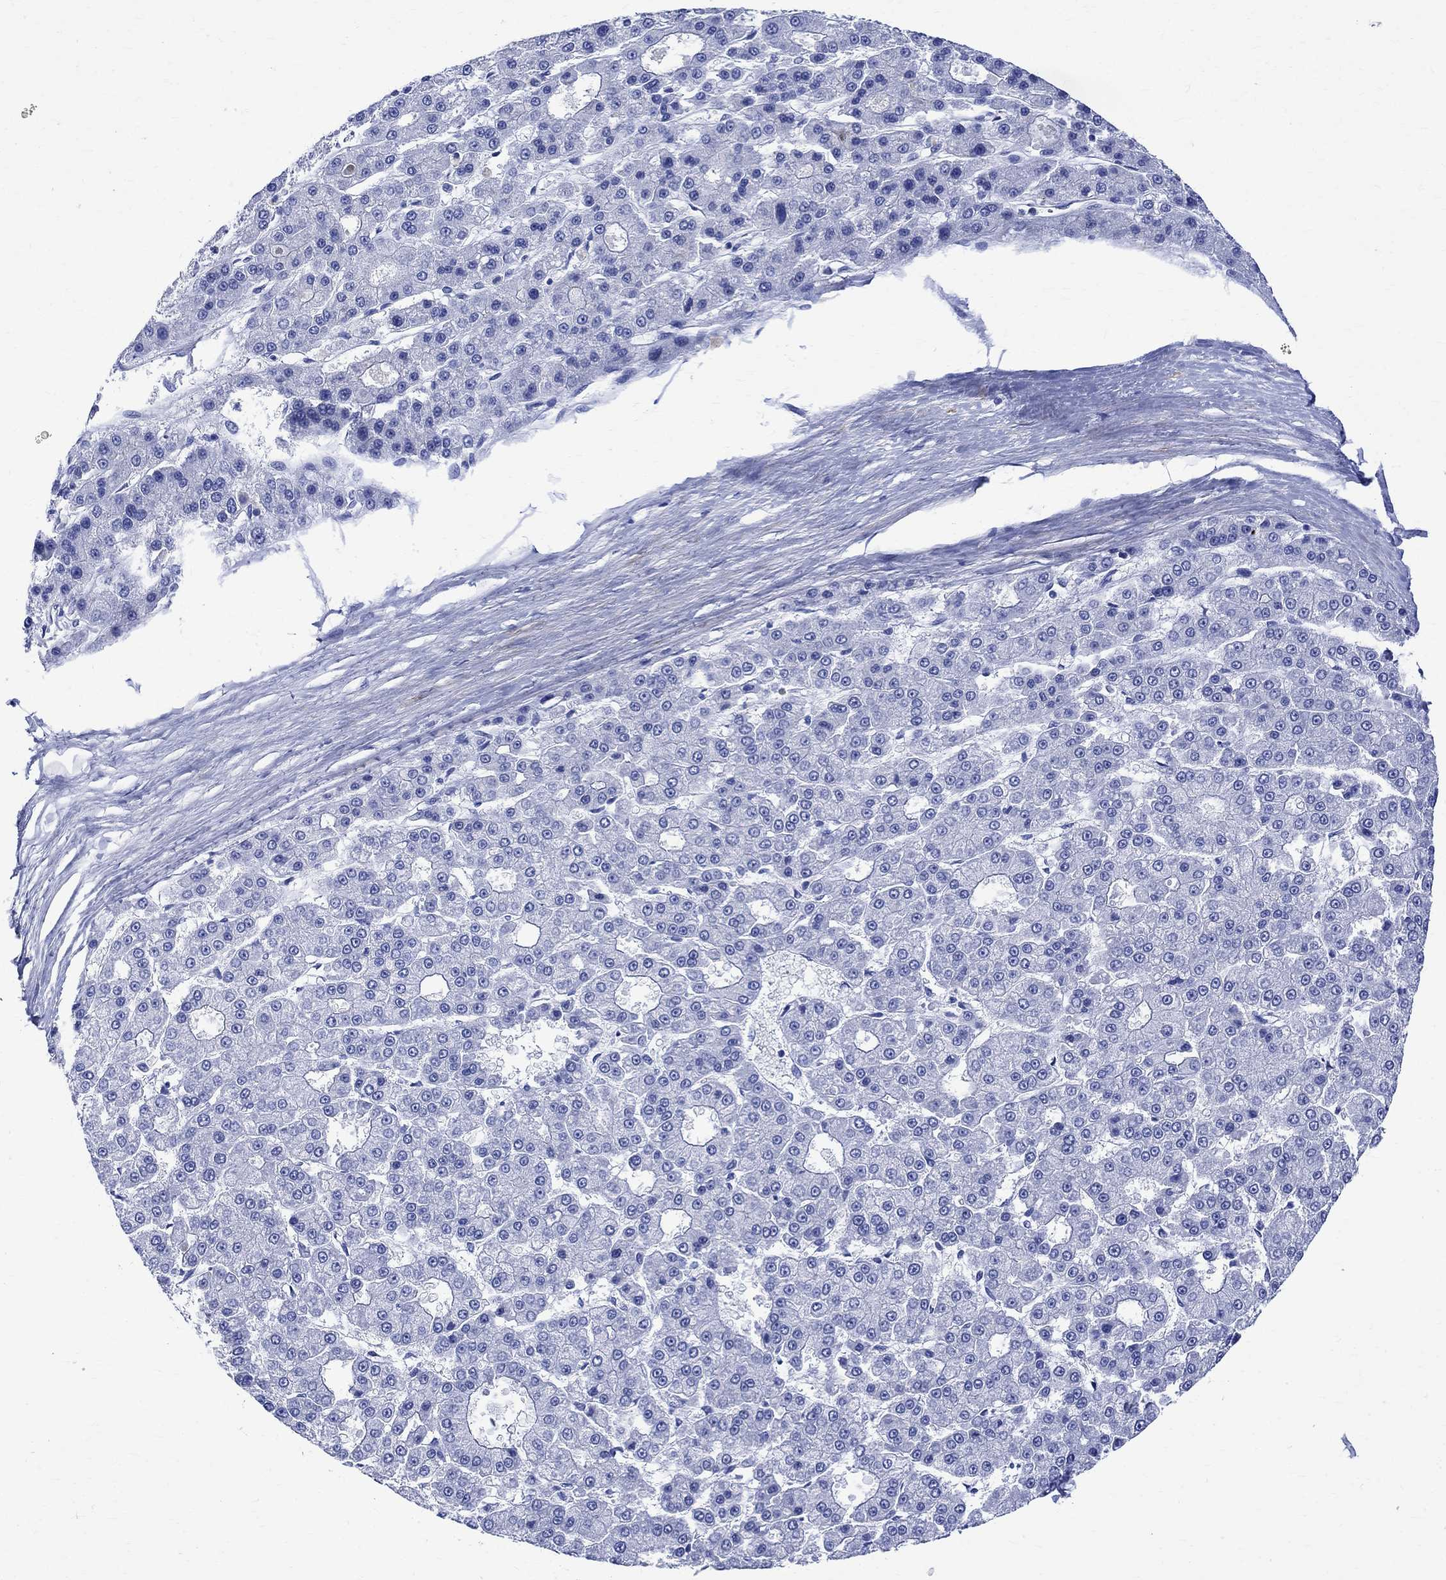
{"staining": {"intensity": "negative", "quantity": "none", "location": "none"}, "tissue": "liver cancer", "cell_type": "Tumor cells", "image_type": "cancer", "snomed": [{"axis": "morphology", "description": "Carcinoma, Hepatocellular, NOS"}, {"axis": "topography", "description": "Liver"}], "caption": "Human hepatocellular carcinoma (liver) stained for a protein using IHC demonstrates no positivity in tumor cells.", "gene": "PARVB", "patient": {"sex": "male", "age": 70}}